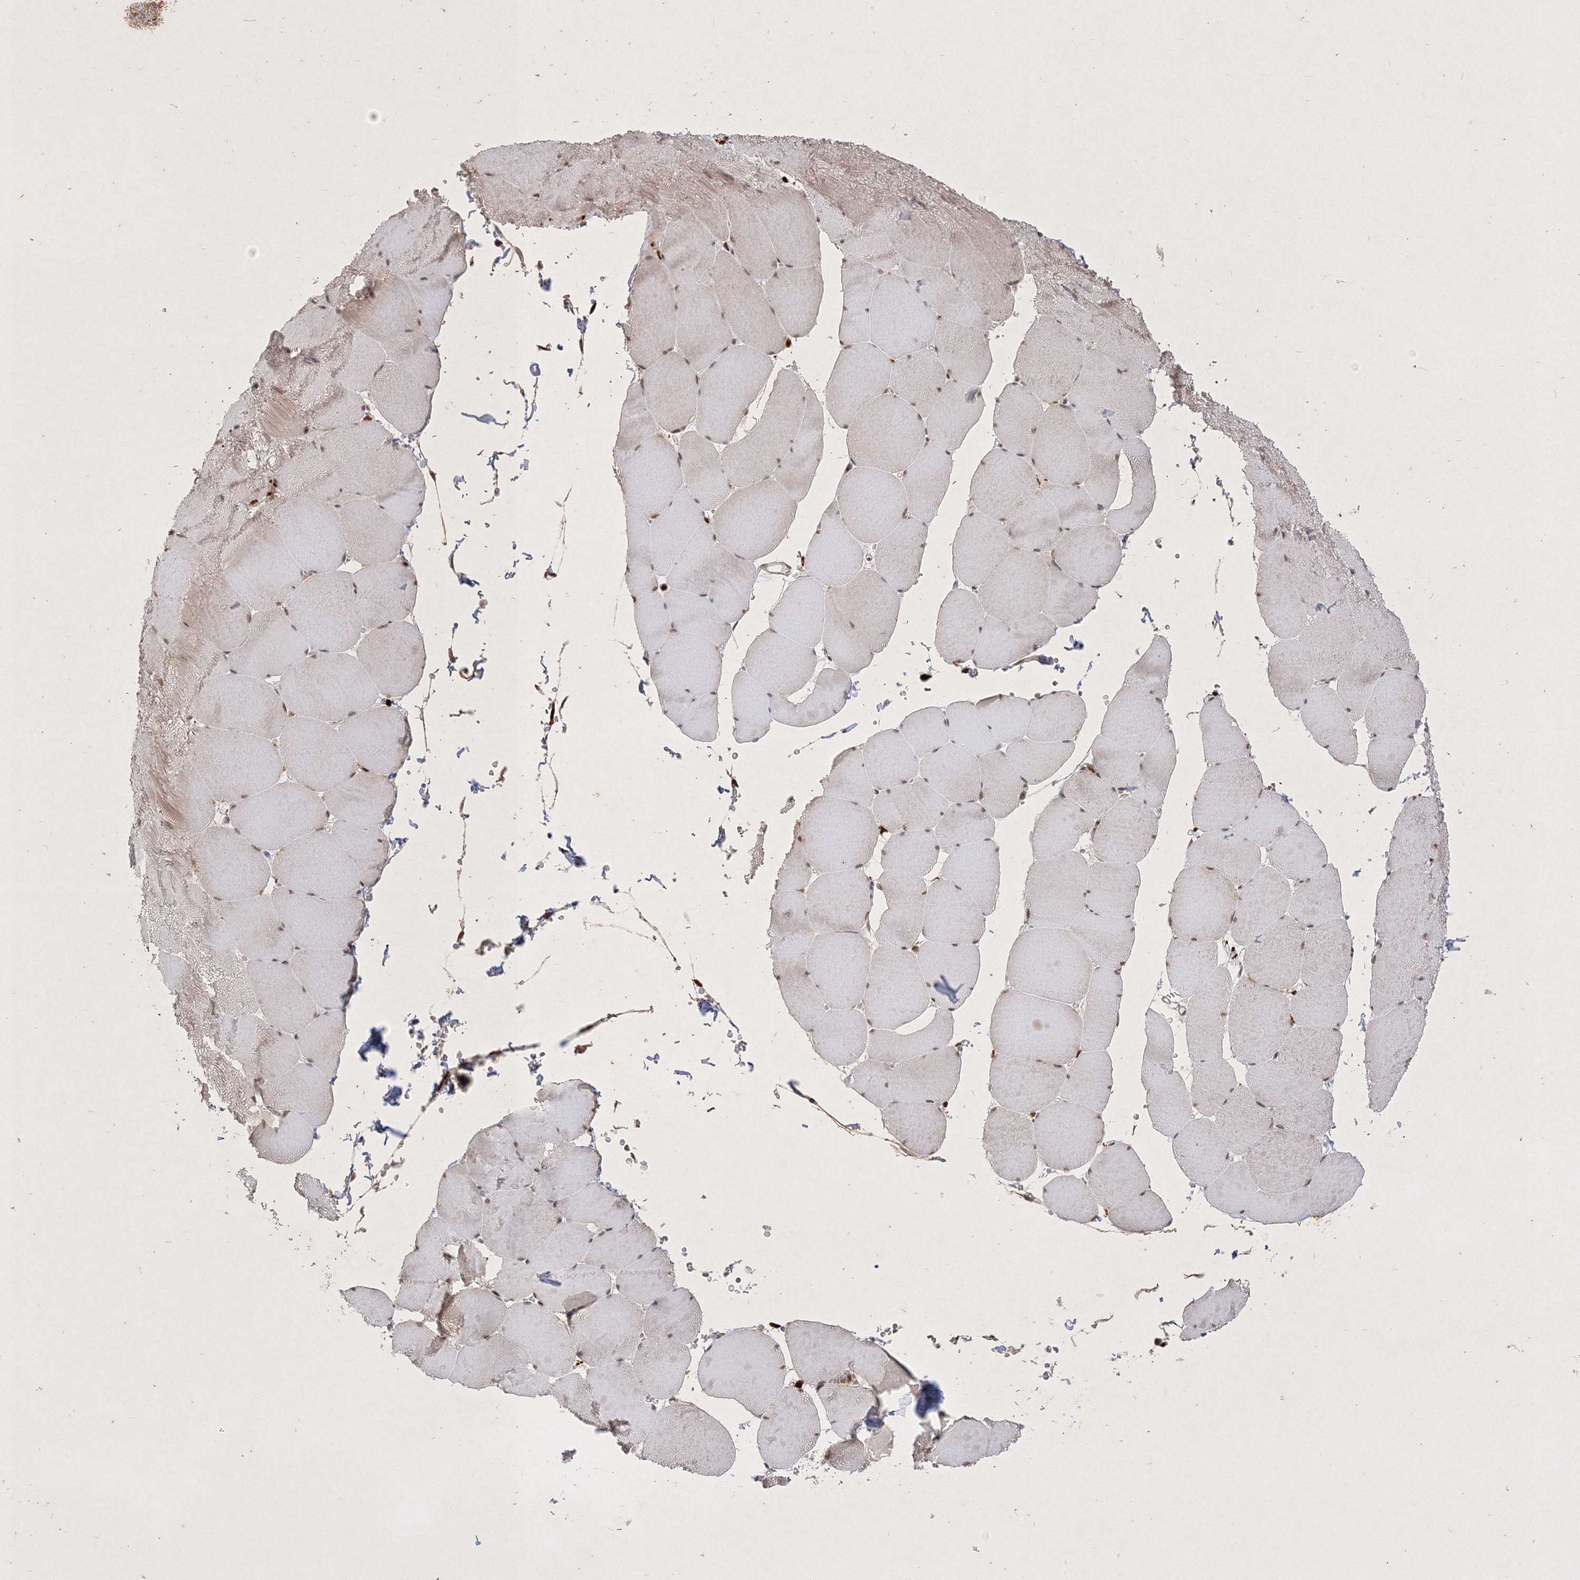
{"staining": {"intensity": "weak", "quantity": "25%-75%", "location": "cytoplasmic/membranous"}, "tissue": "skeletal muscle", "cell_type": "Myocytes", "image_type": "normal", "snomed": [{"axis": "morphology", "description": "Normal tissue, NOS"}, {"axis": "topography", "description": "Skeletal muscle"}, {"axis": "topography", "description": "Head-Neck"}], "caption": "A photomicrograph showing weak cytoplasmic/membranous expression in approximately 25%-75% of myocytes in normal skeletal muscle, as visualized by brown immunohistochemical staining.", "gene": "TAB1", "patient": {"sex": "male", "age": 66}}